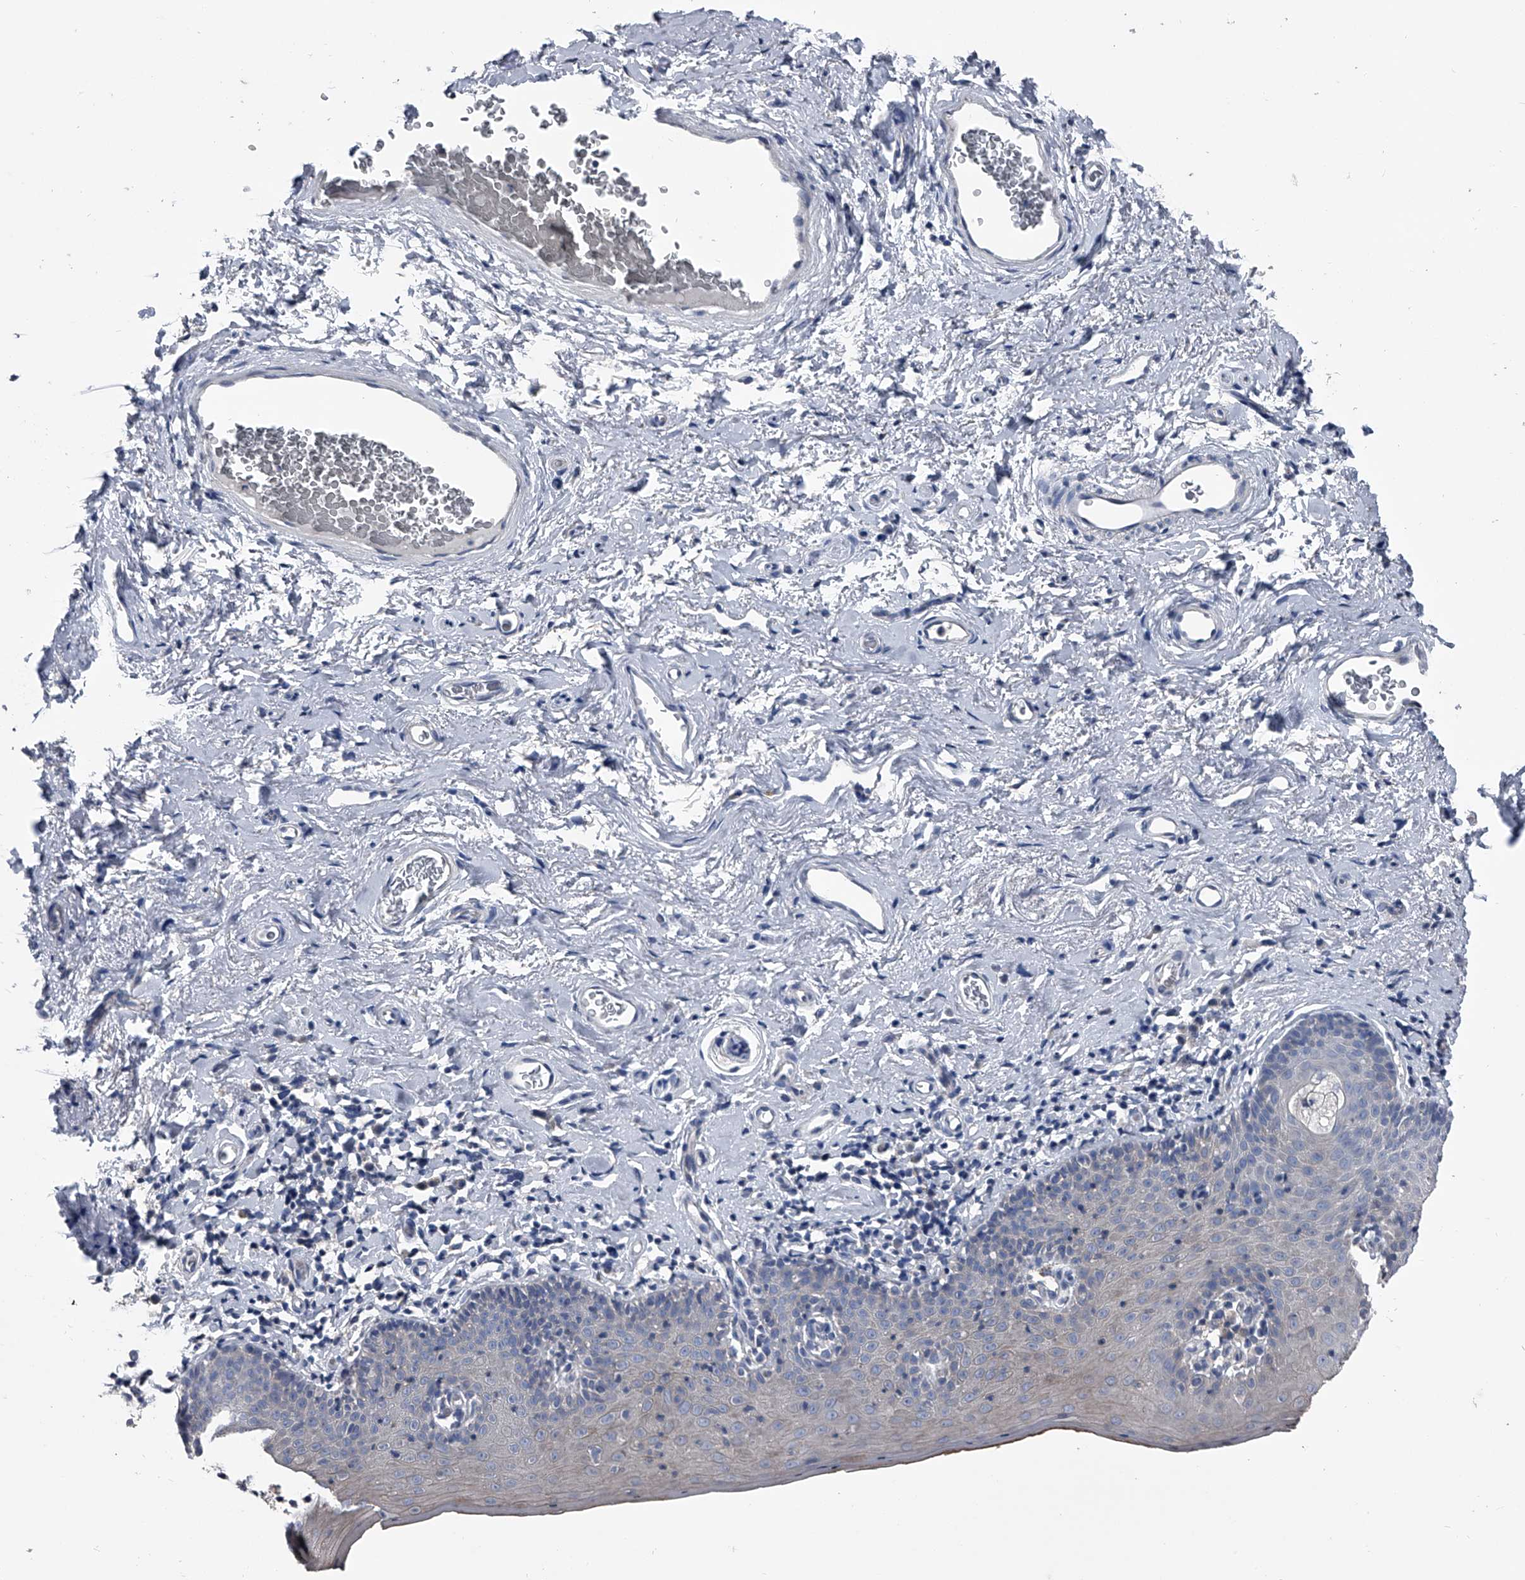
{"staining": {"intensity": "weak", "quantity": "<25%", "location": "cytoplasmic/membranous"}, "tissue": "skin", "cell_type": "Epidermal cells", "image_type": "normal", "snomed": [{"axis": "morphology", "description": "Normal tissue, NOS"}, {"axis": "topography", "description": "Vulva"}], "caption": "This photomicrograph is of benign skin stained with IHC to label a protein in brown with the nuclei are counter-stained blue. There is no positivity in epidermal cells.", "gene": "KIF13A", "patient": {"sex": "female", "age": 66}}